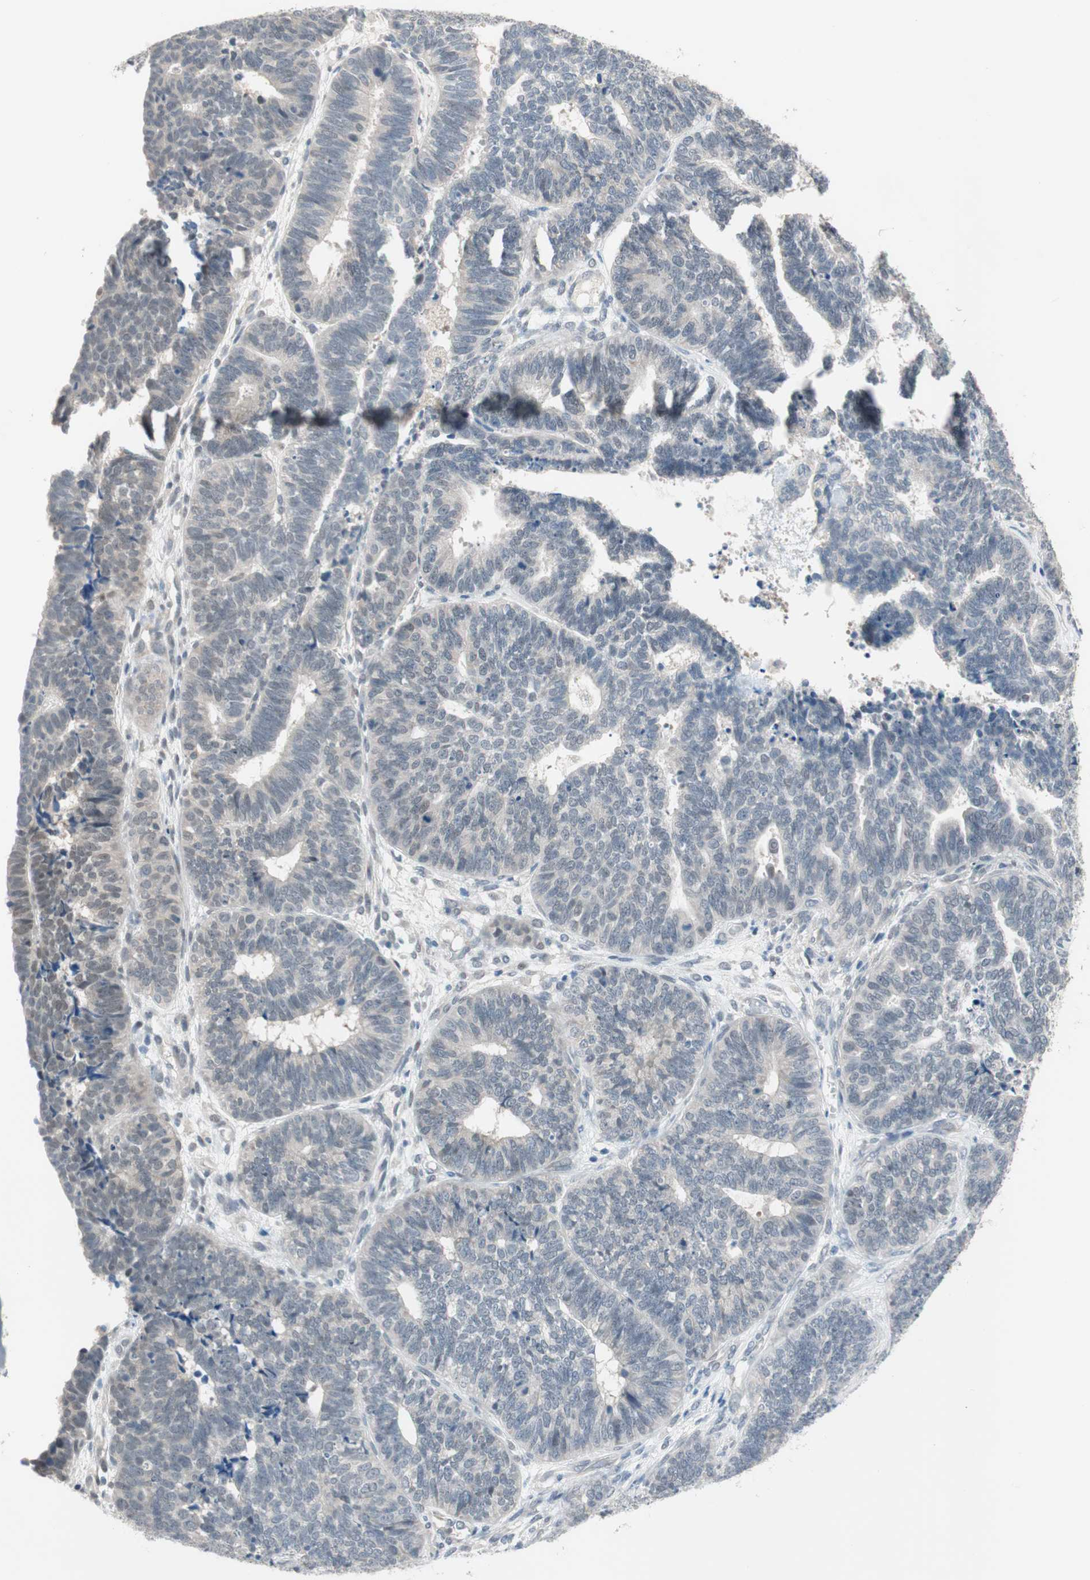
{"staining": {"intensity": "weak", "quantity": "<25%", "location": "nuclear"}, "tissue": "endometrial cancer", "cell_type": "Tumor cells", "image_type": "cancer", "snomed": [{"axis": "morphology", "description": "Adenocarcinoma, NOS"}, {"axis": "topography", "description": "Endometrium"}], "caption": "This is a photomicrograph of IHC staining of endometrial adenocarcinoma, which shows no expression in tumor cells. (Brightfield microscopy of DAB IHC at high magnification).", "gene": "GRHL1", "patient": {"sex": "female", "age": 70}}